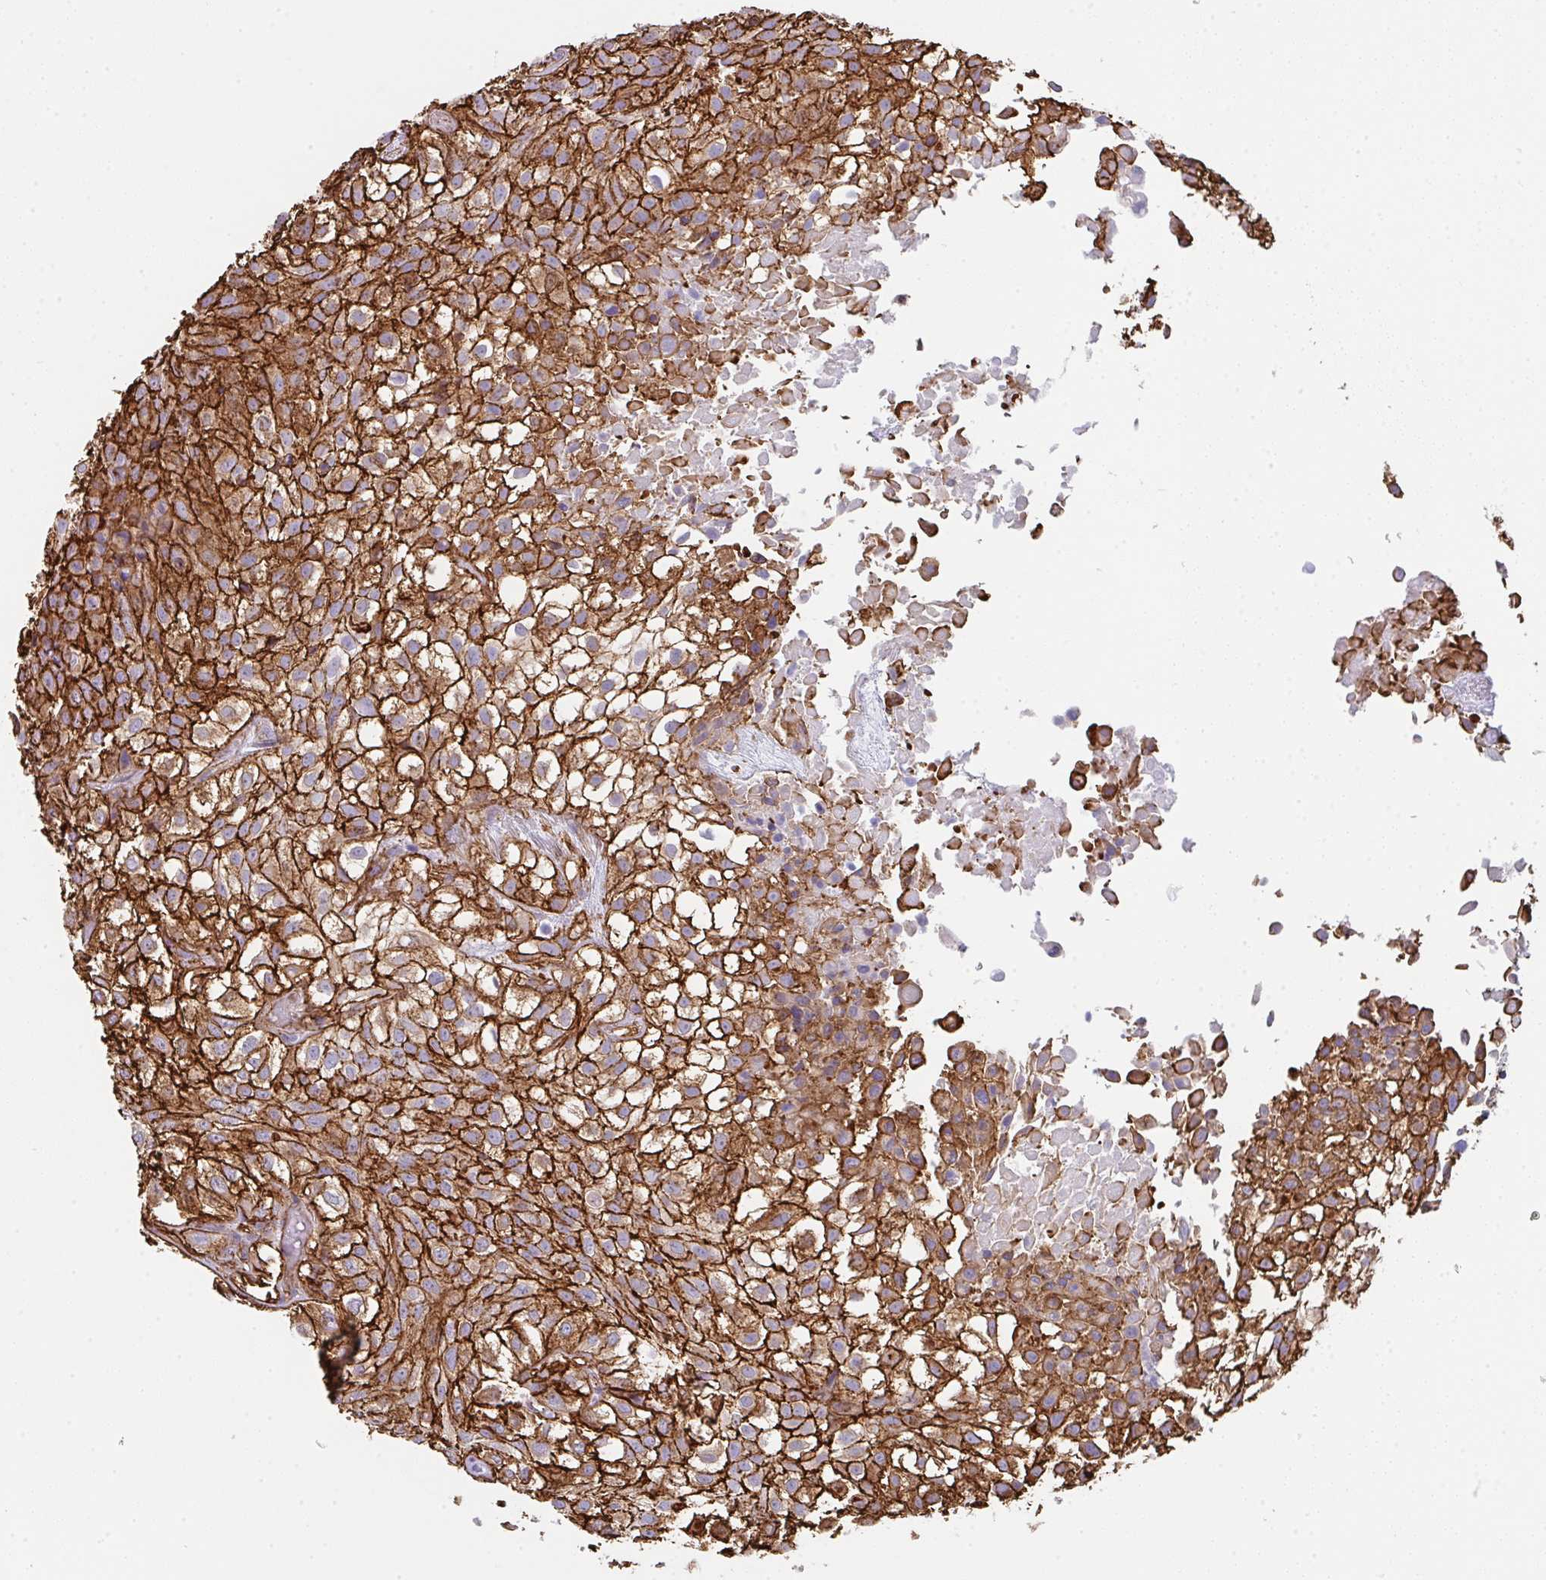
{"staining": {"intensity": "strong", "quantity": ">75%", "location": "cytoplasmic/membranous"}, "tissue": "urothelial cancer", "cell_type": "Tumor cells", "image_type": "cancer", "snomed": [{"axis": "morphology", "description": "Urothelial carcinoma, High grade"}, {"axis": "topography", "description": "Urinary bladder"}], "caption": "High-grade urothelial carcinoma was stained to show a protein in brown. There is high levels of strong cytoplasmic/membranous positivity in about >75% of tumor cells. The protein of interest is stained brown, and the nuclei are stained in blue (DAB (3,3'-diaminobenzidine) IHC with brightfield microscopy, high magnification).", "gene": "DBN1", "patient": {"sex": "male", "age": 56}}